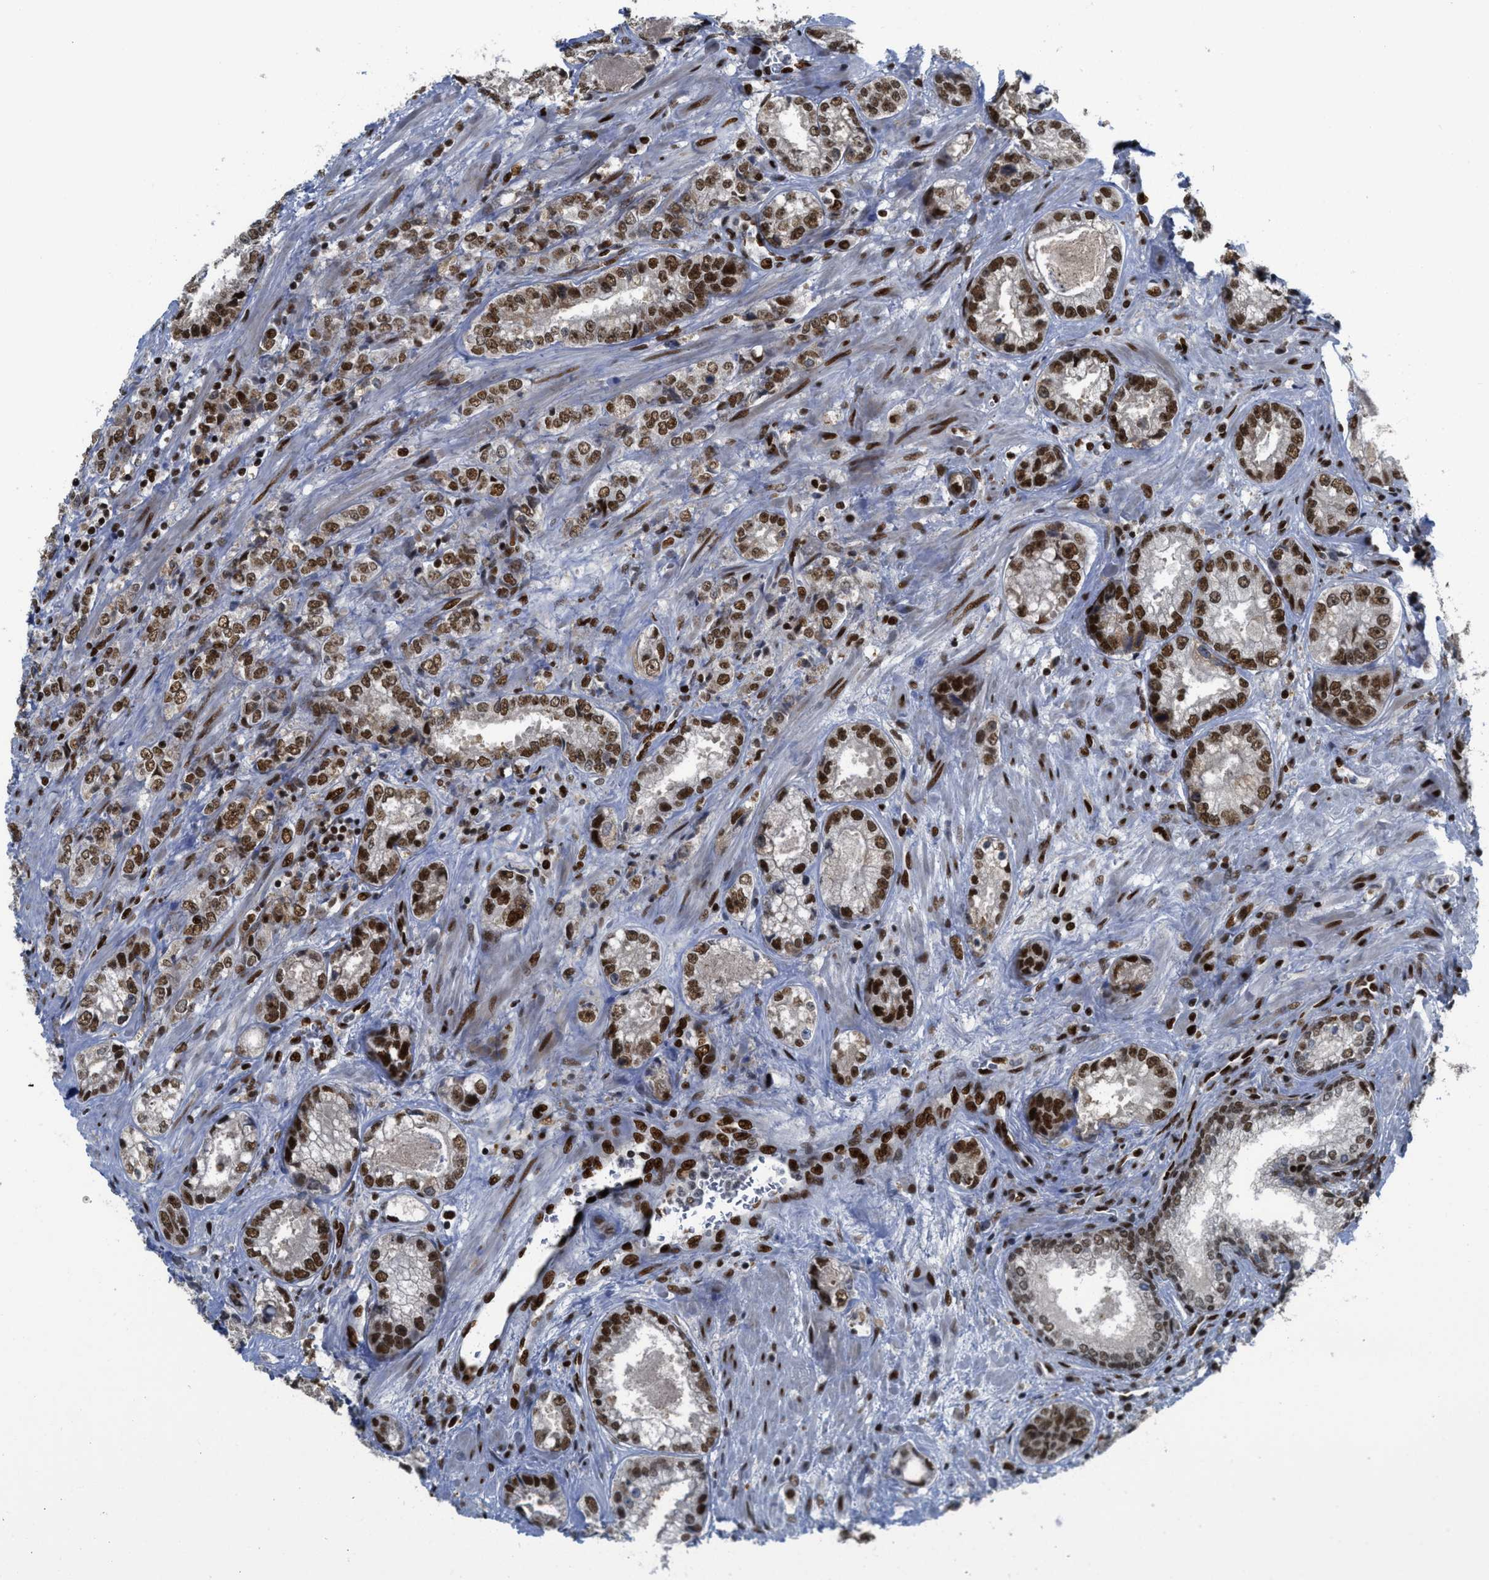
{"staining": {"intensity": "strong", "quantity": ">75%", "location": "nuclear"}, "tissue": "prostate cancer", "cell_type": "Tumor cells", "image_type": "cancer", "snomed": [{"axis": "morphology", "description": "Adenocarcinoma, High grade"}, {"axis": "topography", "description": "Prostate"}], "caption": "This histopathology image reveals immunohistochemistry staining of high-grade adenocarcinoma (prostate), with high strong nuclear expression in approximately >75% of tumor cells.", "gene": "RFX5", "patient": {"sex": "male", "age": 61}}